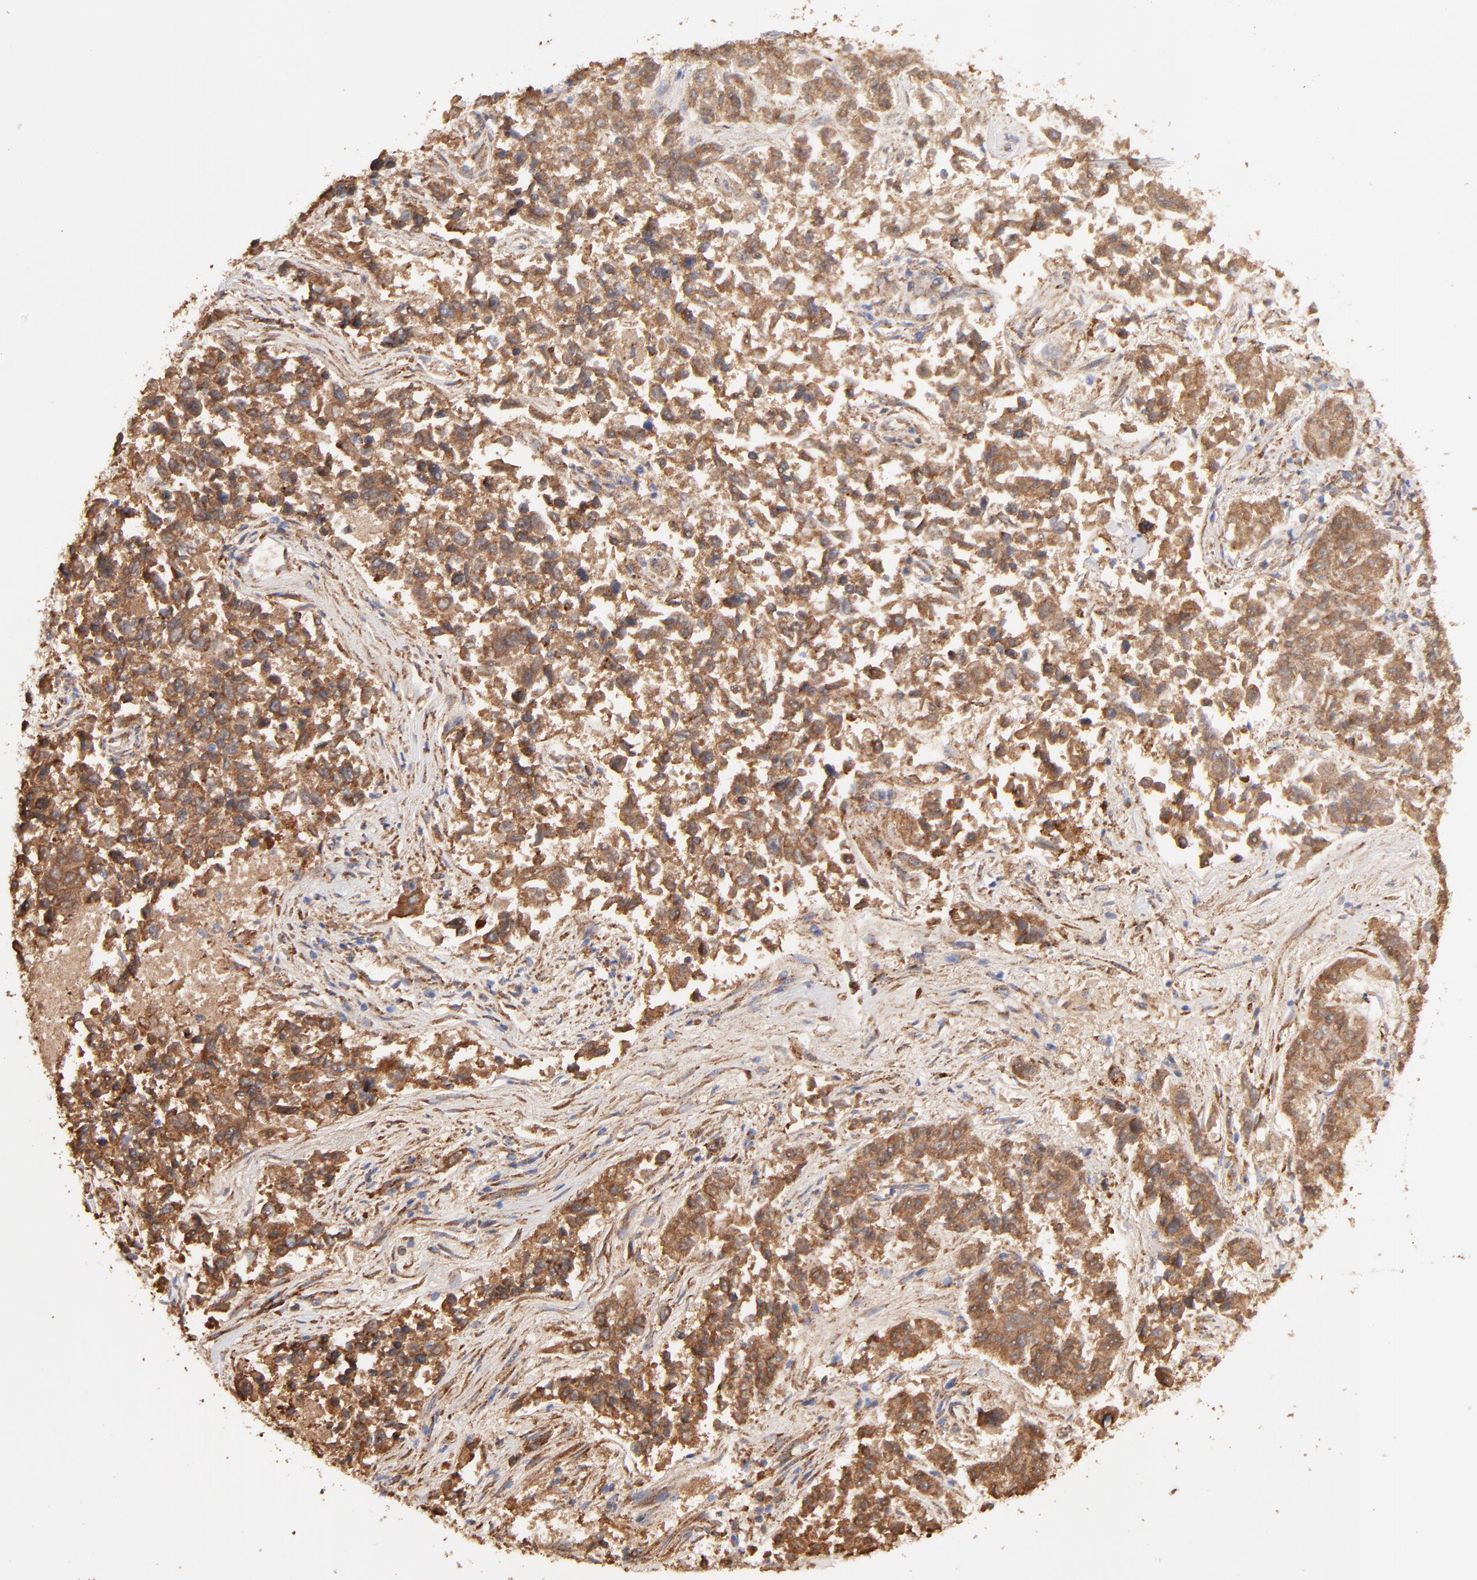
{"staining": {"intensity": "strong", "quantity": ">75%", "location": "cytoplasmic/membranous"}, "tissue": "lung cancer", "cell_type": "Tumor cells", "image_type": "cancer", "snomed": [{"axis": "morphology", "description": "Adenocarcinoma, NOS"}, {"axis": "topography", "description": "Lung"}], "caption": "Immunohistochemistry (IHC) photomicrograph of neoplastic tissue: human lung cancer stained using immunohistochemistry (IHC) exhibits high levels of strong protein expression localized specifically in the cytoplasmic/membranous of tumor cells, appearing as a cytoplasmic/membranous brown color.", "gene": "PFKM", "patient": {"sex": "male", "age": 84}}